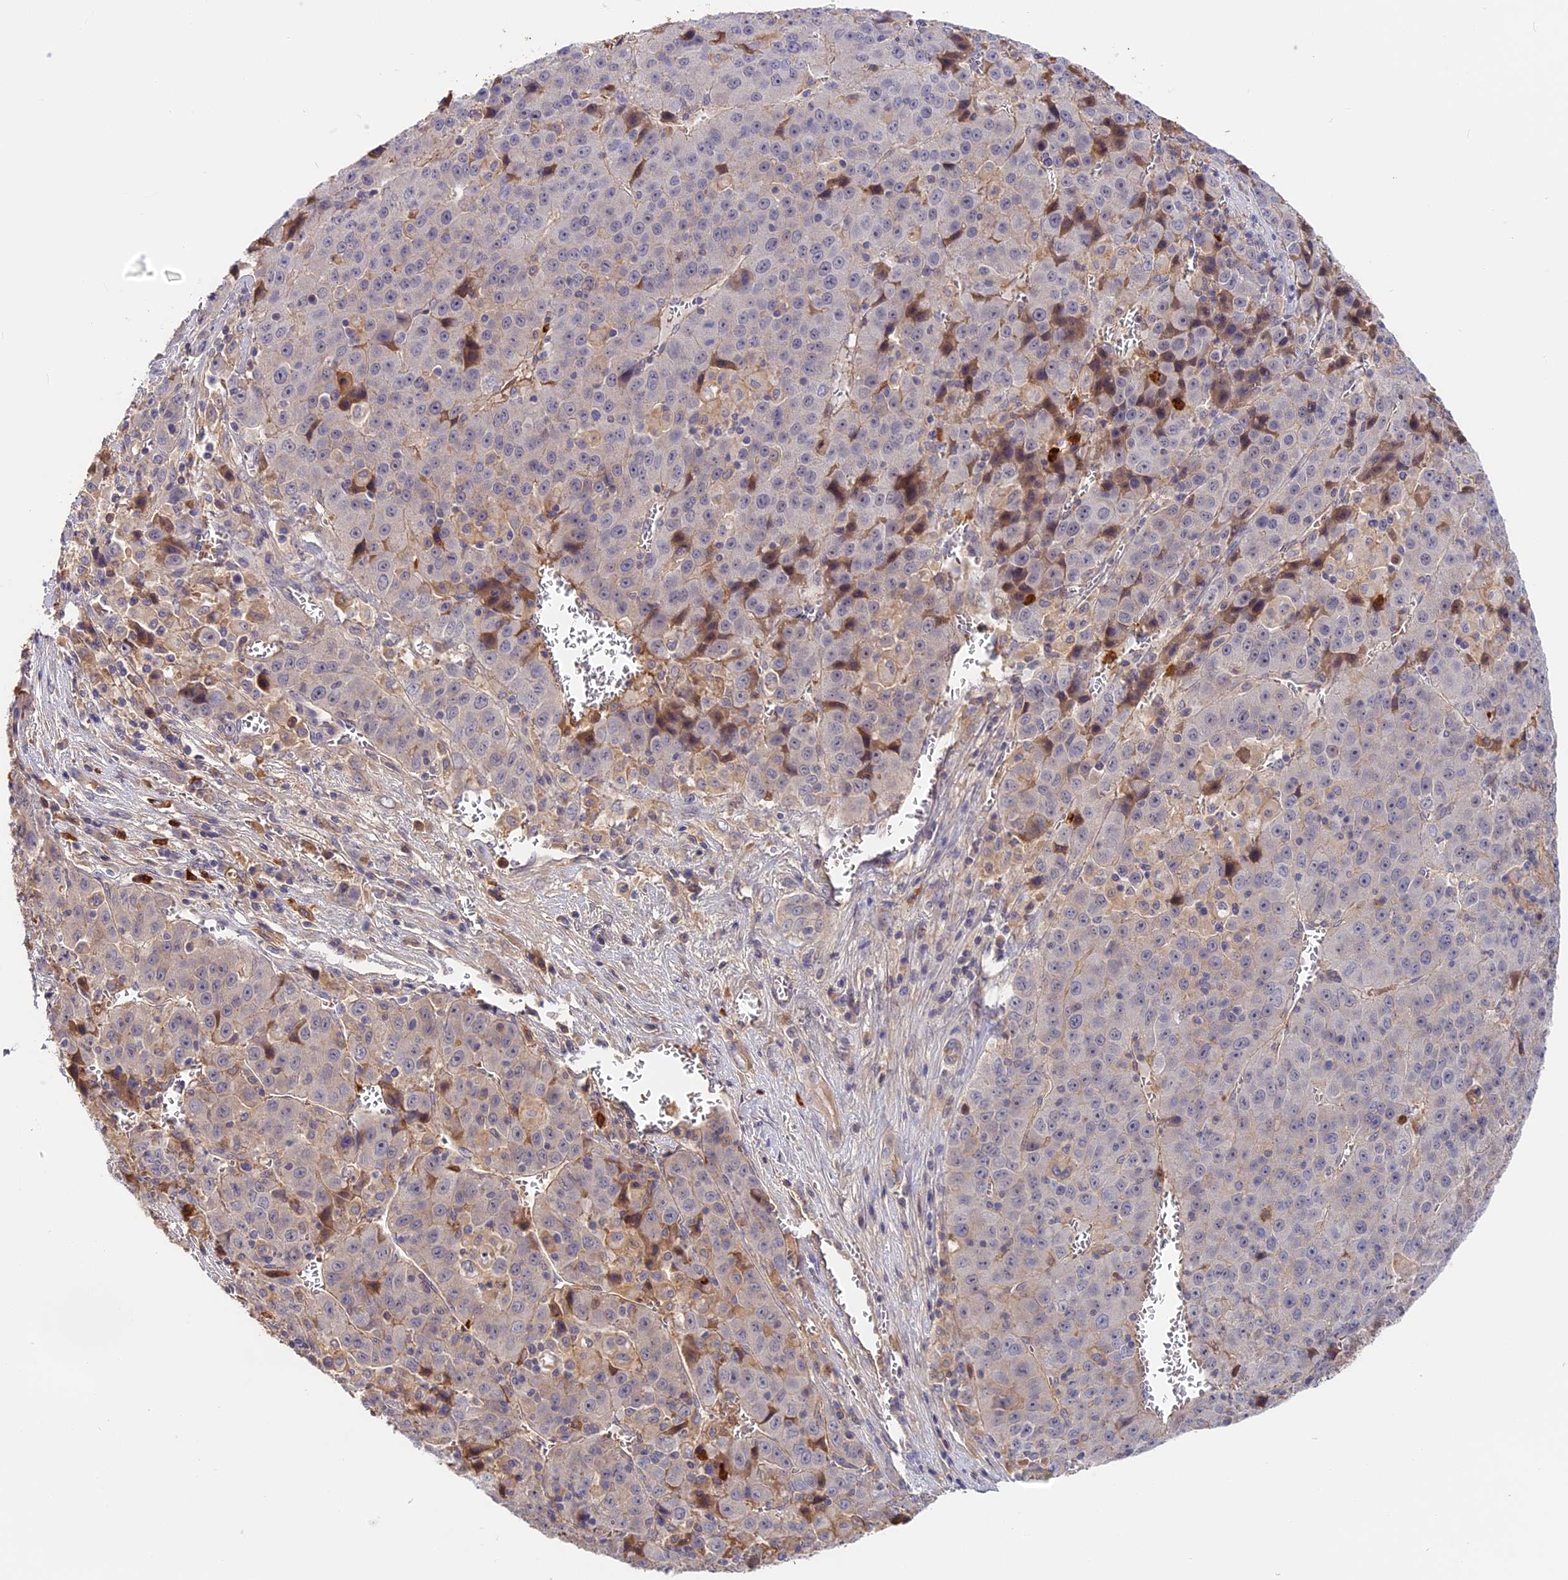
{"staining": {"intensity": "weak", "quantity": "25%-75%", "location": "cytoplasmic/membranous"}, "tissue": "liver cancer", "cell_type": "Tumor cells", "image_type": "cancer", "snomed": [{"axis": "morphology", "description": "Carcinoma, Hepatocellular, NOS"}, {"axis": "topography", "description": "Liver"}], "caption": "Weak cytoplasmic/membranous staining is appreciated in approximately 25%-75% of tumor cells in hepatocellular carcinoma (liver).", "gene": "ADGRD1", "patient": {"sex": "female", "age": 53}}